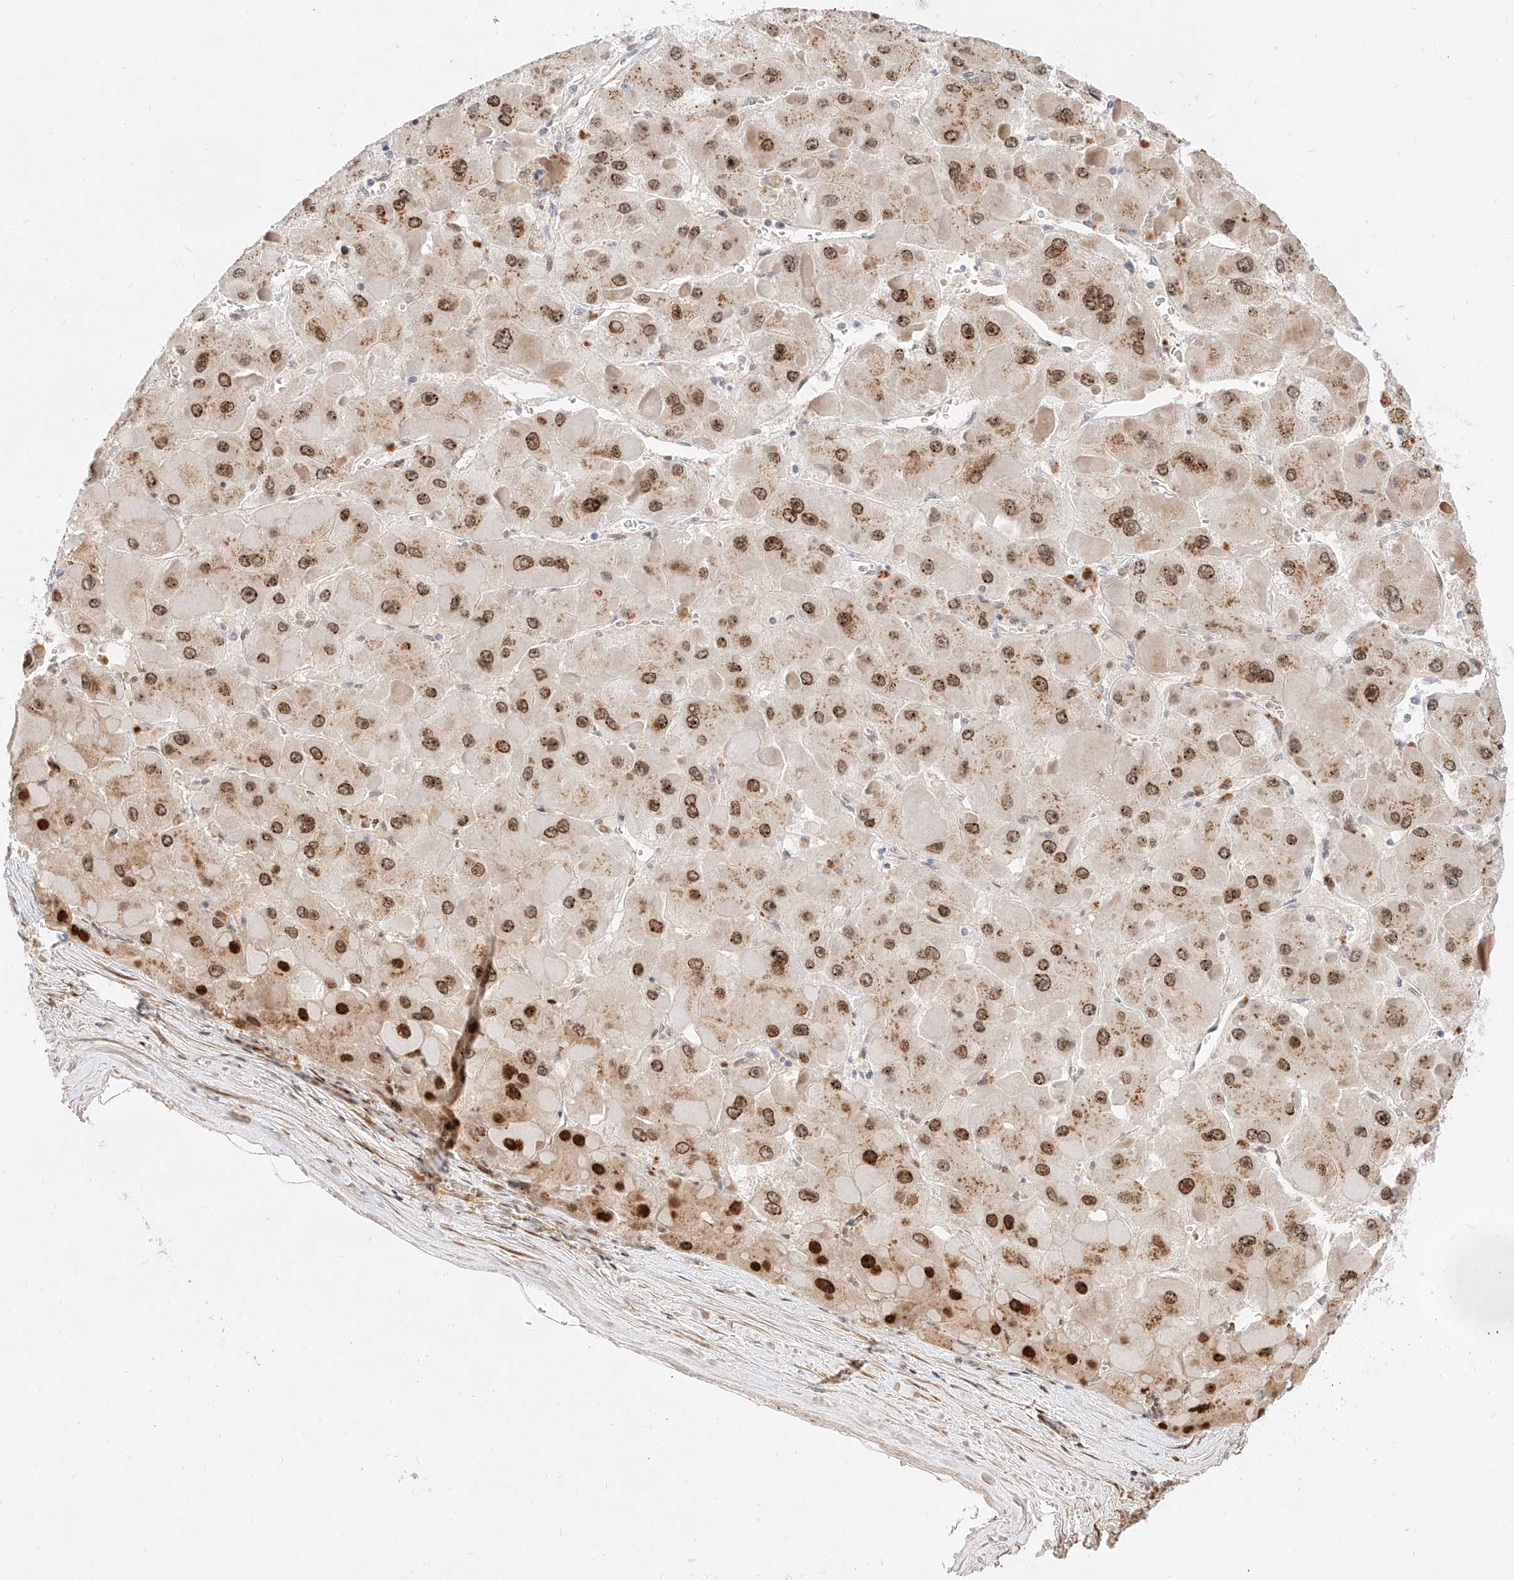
{"staining": {"intensity": "moderate", "quantity": ">75%", "location": "nuclear"}, "tissue": "liver cancer", "cell_type": "Tumor cells", "image_type": "cancer", "snomed": [{"axis": "morphology", "description": "Carcinoma, Hepatocellular, NOS"}, {"axis": "topography", "description": "Liver"}], "caption": "Protein analysis of liver cancer tissue displays moderate nuclear staining in about >75% of tumor cells.", "gene": "CBX8", "patient": {"sex": "female", "age": 73}}